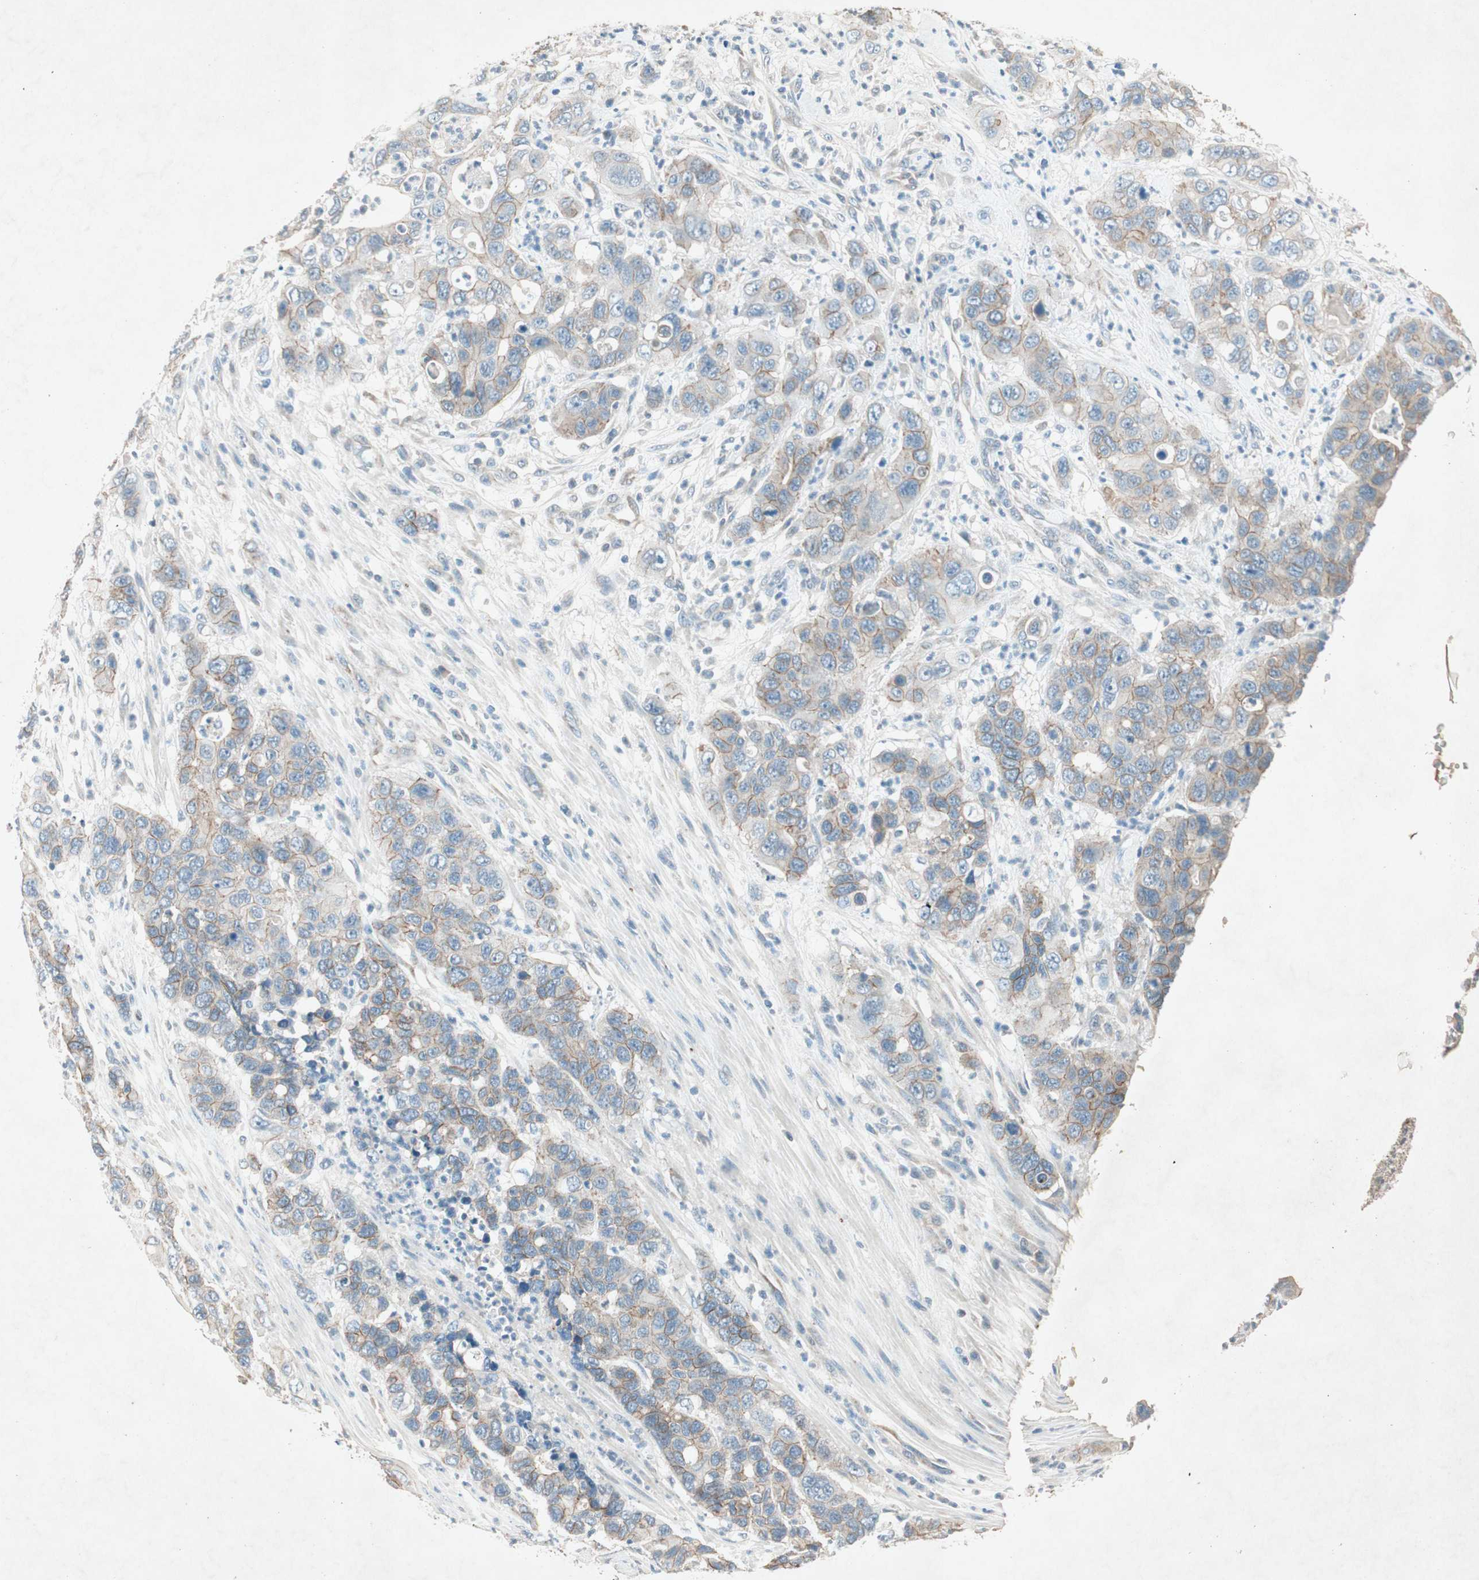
{"staining": {"intensity": "weak", "quantity": "25%-75%", "location": "cytoplasmic/membranous"}, "tissue": "pancreatic cancer", "cell_type": "Tumor cells", "image_type": "cancer", "snomed": [{"axis": "morphology", "description": "Adenocarcinoma, NOS"}, {"axis": "topography", "description": "Pancreas"}], "caption": "IHC image of pancreatic cancer stained for a protein (brown), which reveals low levels of weak cytoplasmic/membranous positivity in about 25%-75% of tumor cells.", "gene": "NKAIN1", "patient": {"sex": "female", "age": 71}}